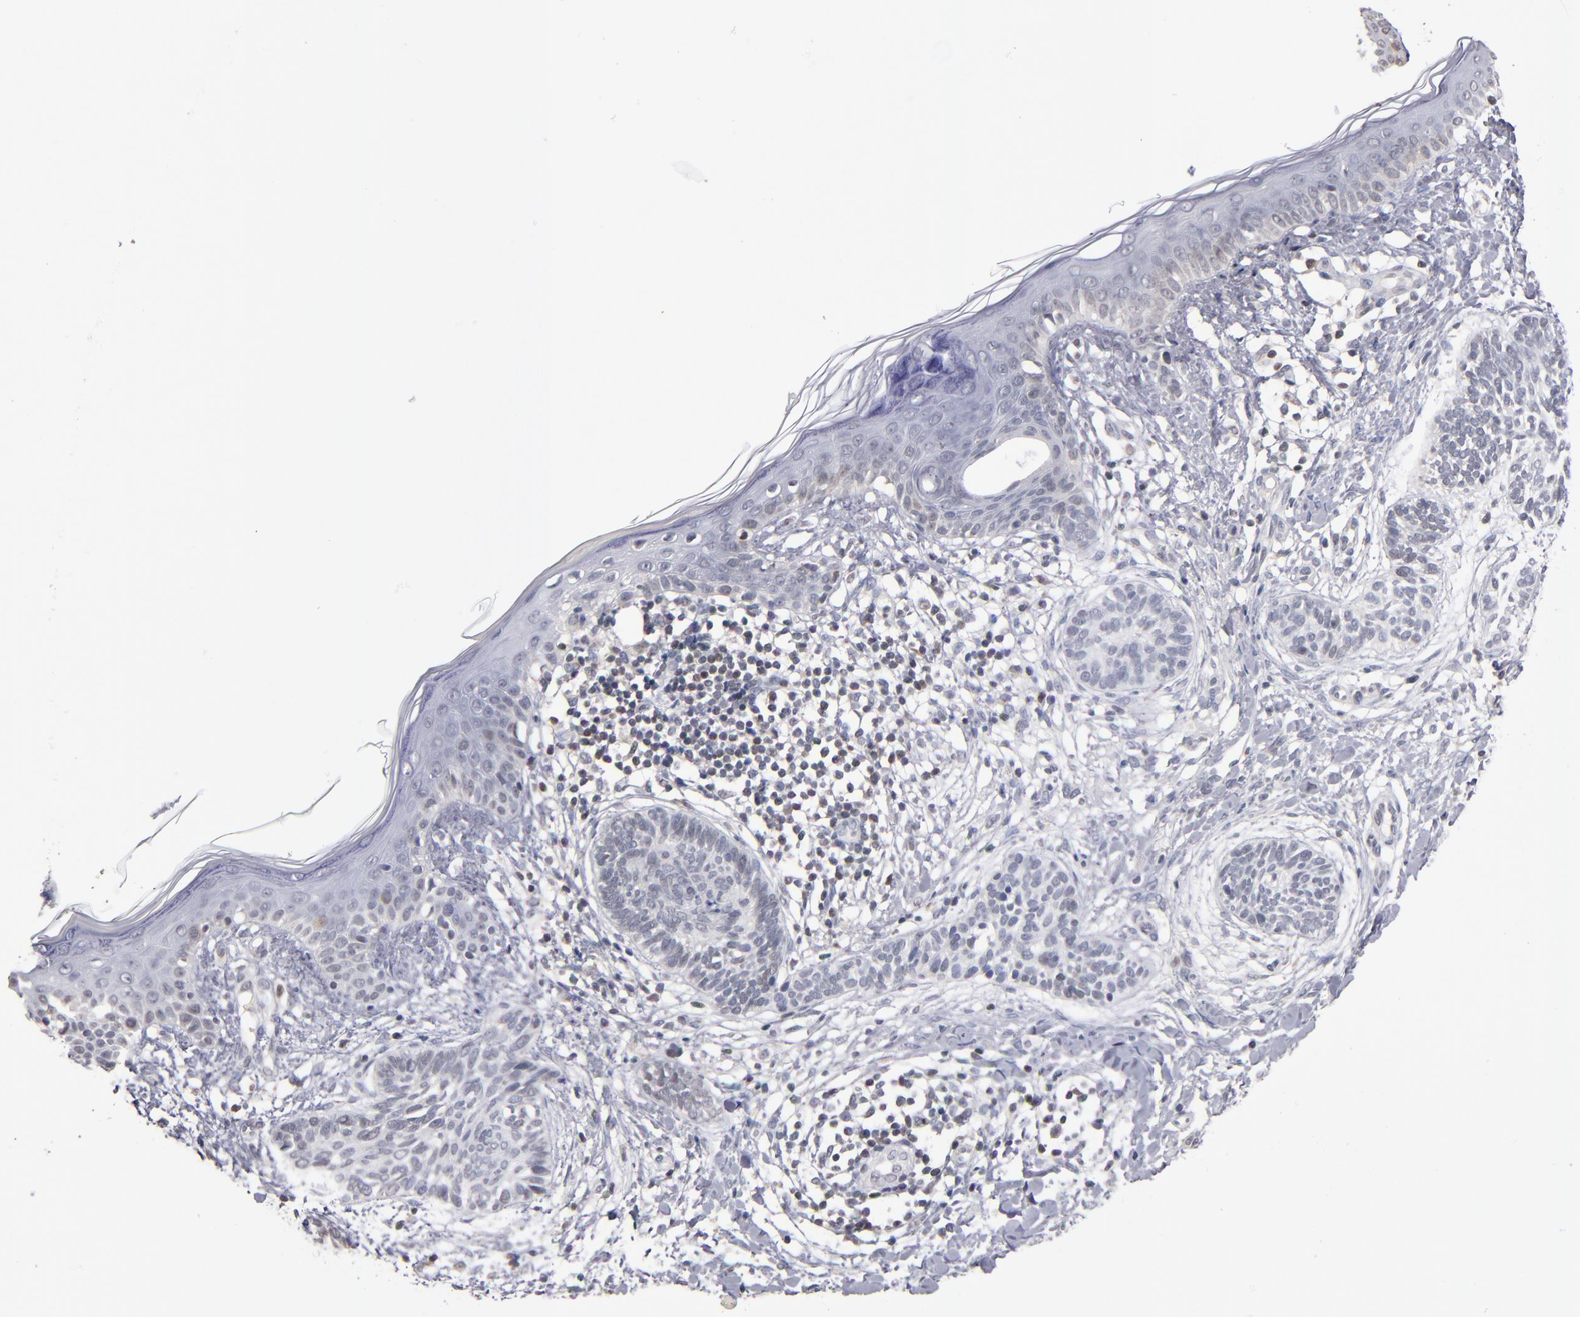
{"staining": {"intensity": "negative", "quantity": "none", "location": "none"}, "tissue": "skin cancer", "cell_type": "Tumor cells", "image_type": "cancer", "snomed": [{"axis": "morphology", "description": "Normal tissue, NOS"}, {"axis": "morphology", "description": "Basal cell carcinoma"}, {"axis": "topography", "description": "Skin"}], "caption": "The histopathology image reveals no staining of tumor cells in skin cancer (basal cell carcinoma).", "gene": "ODF2", "patient": {"sex": "male", "age": 63}}